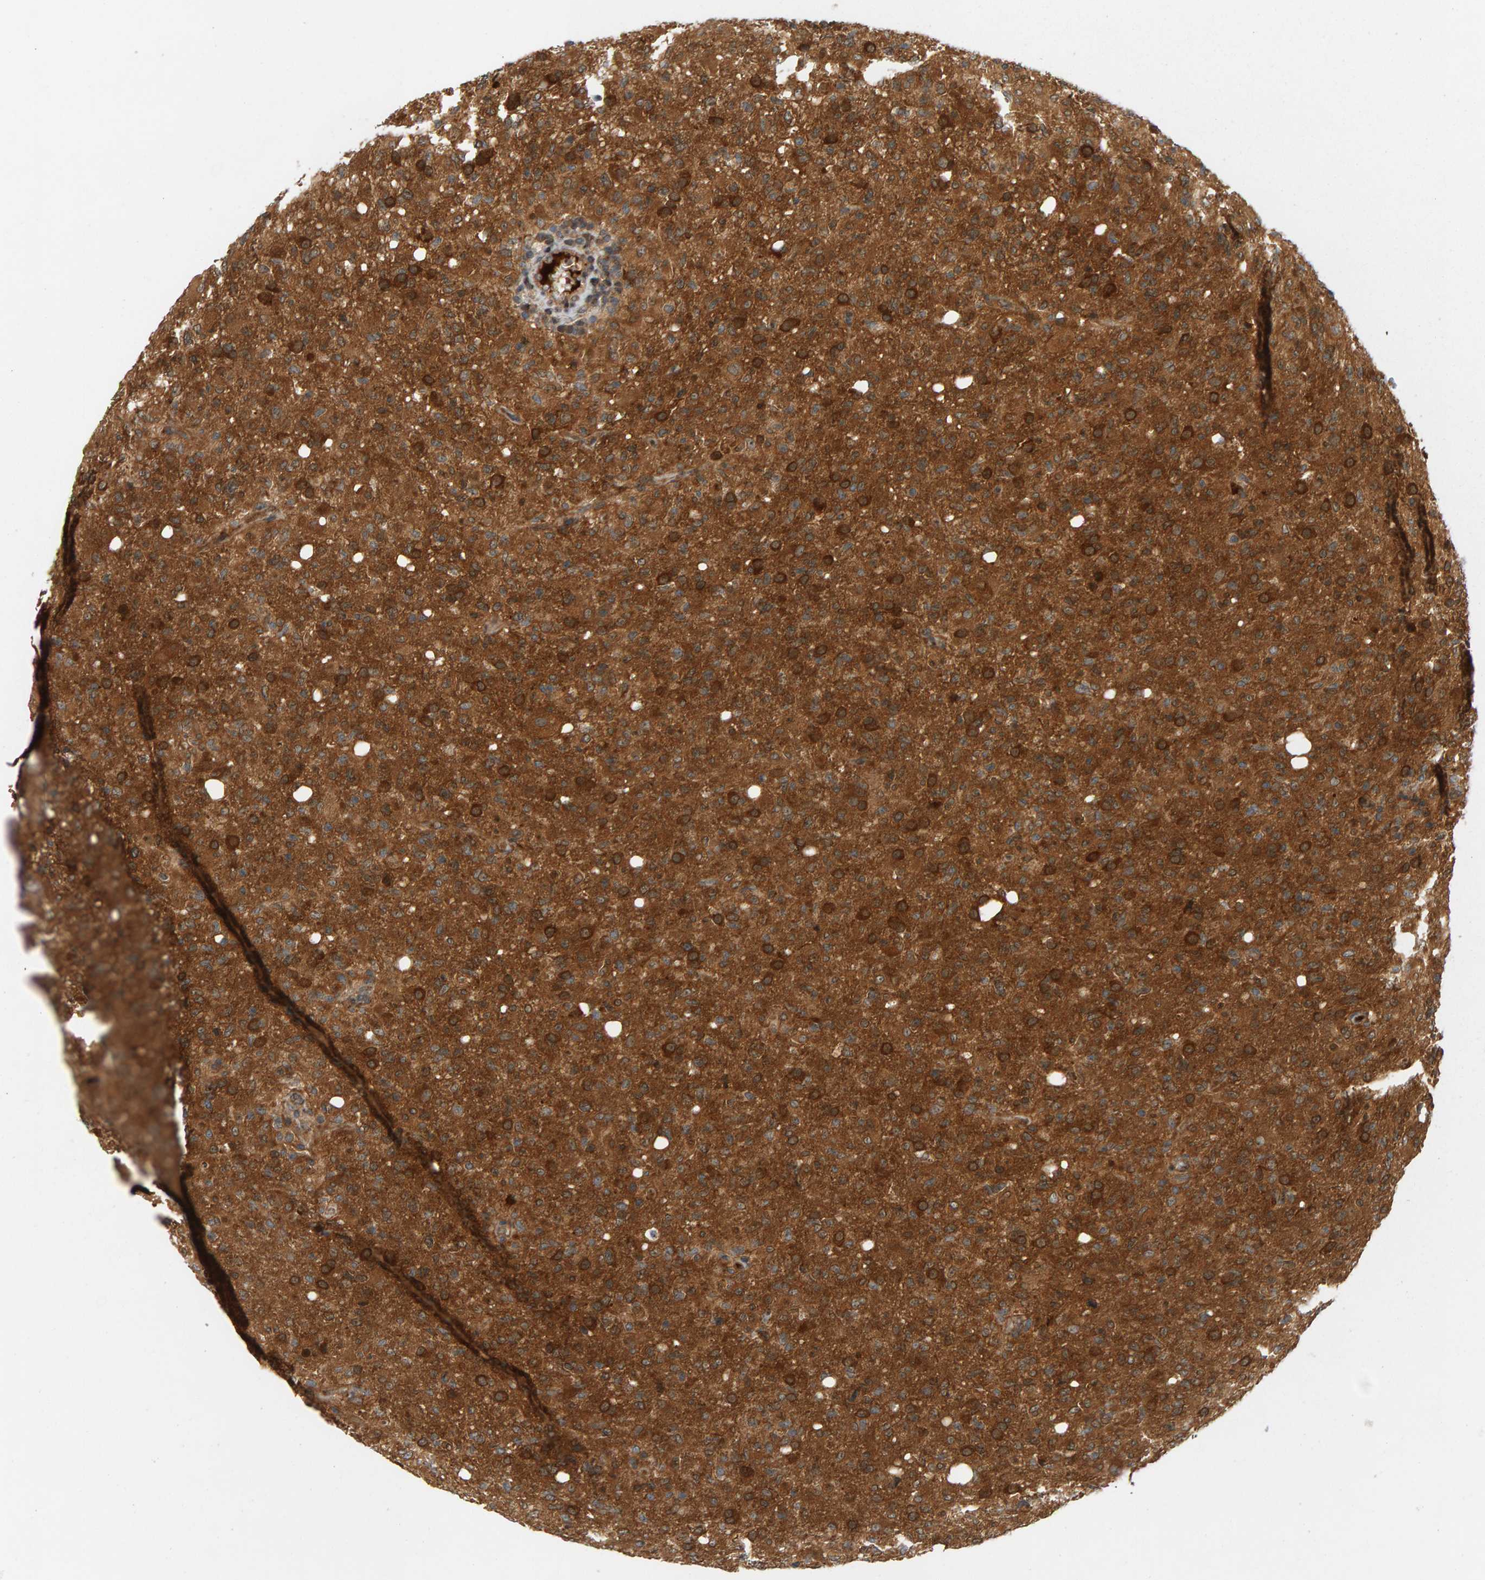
{"staining": {"intensity": "strong", "quantity": ">75%", "location": "cytoplasmic/membranous"}, "tissue": "glioma", "cell_type": "Tumor cells", "image_type": "cancer", "snomed": [{"axis": "morphology", "description": "Glioma, malignant, High grade"}, {"axis": "topography", "description": "Brain"}], "caption": "High-magnification brightfield microscopy of glioma stained with DAB (brown) and counterstained with hematoxylin (blue). tumor cells exhibit strong cytoplasmic/membranous staining is seen in approximately>75% of cells. The protein is shown in brown color, while the nuclei are stained blue.", "gene": "BAHCC1", "patient": {"sex": "female", "age": 57}}